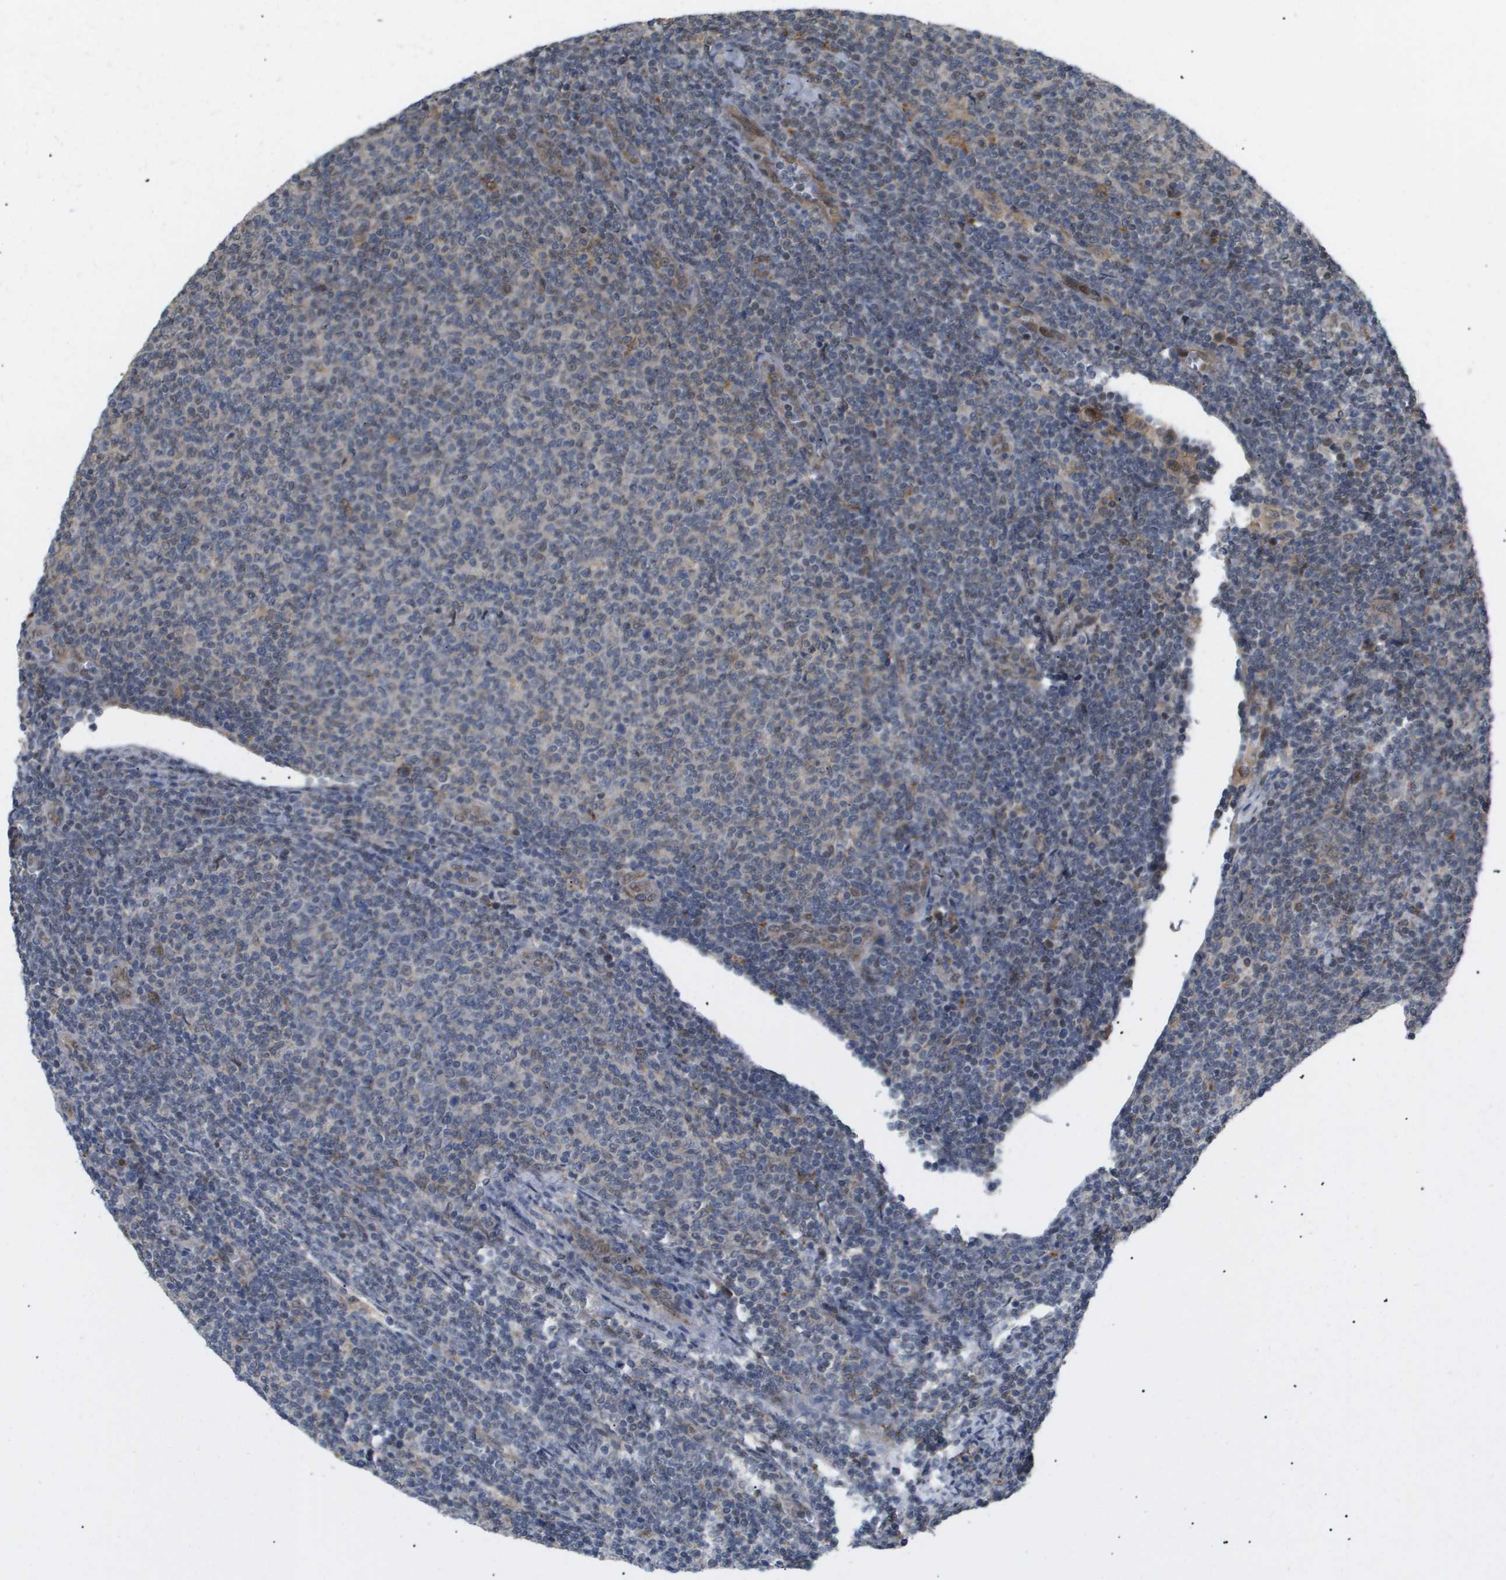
{"staining": {"intensity": "negative", "quantity": "none", "location": "none"}, "tissue": "lymphoma", "cell_type": "Tumor cells", "image_type": "cancer", "snomed": [{"axis": "morphology", "description": "Malignant lymphoma, non-Hodgkin's type, Low grade"}, {"axis": "topography", "description": "Lymph node"}], "caption": "This photomicrograph is of malignant lymphoma, non-Hodgkin's type (low-grade) stained with IHC to label a protein in brown with the nuclei are counter-stained blue. There is no expression in tumor cells.", "gene": "PDGFB", "patient": {"sex": "male", "age": 66}}